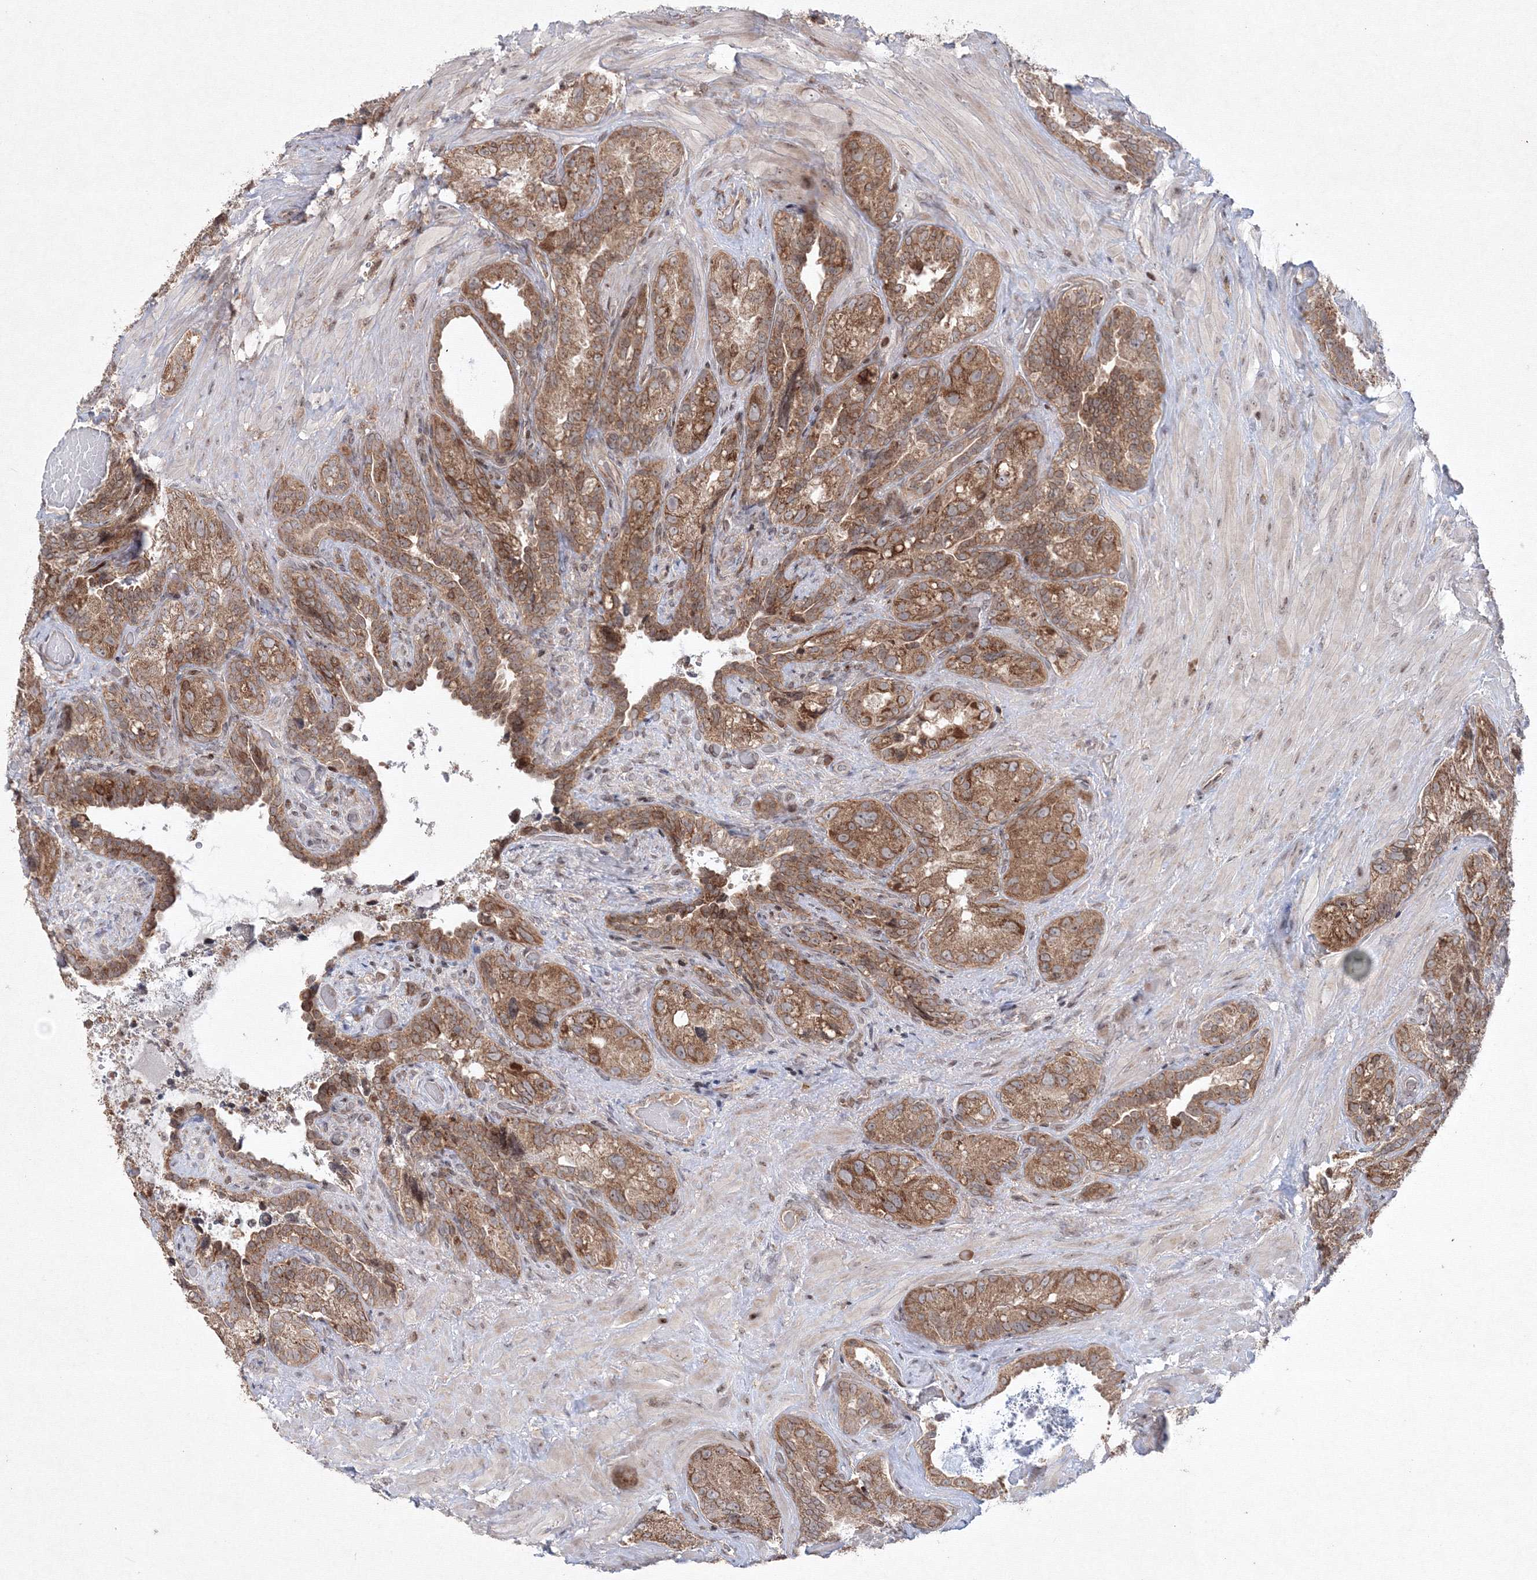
{"staining": {"intensity": "strong", "quantity": ">75%", "location": "cytoplasmic/membranous"}, "tissue": "seminal vesicle", "cell_type": "Glandular cells", "image_type": "normal", "snomed": [{"axis": "morphology", "description": "Normal tissue, NOS"}, {"axis": "topography", "description": "Seminal veicle"}, {"axis": "topography", "description": "Peripheral nerve tissue"}], "caption": "A brown stain labels strong cytoplasmic/membranous positivity of a protein in glandular cells of benign seminal vesicle. Immunohistochemistry (ihc) stains the protein of interest in brown and the nuclei are stained blue.", "gene": "MKRN2", "patient": {"sex": "male", "age": 67}}